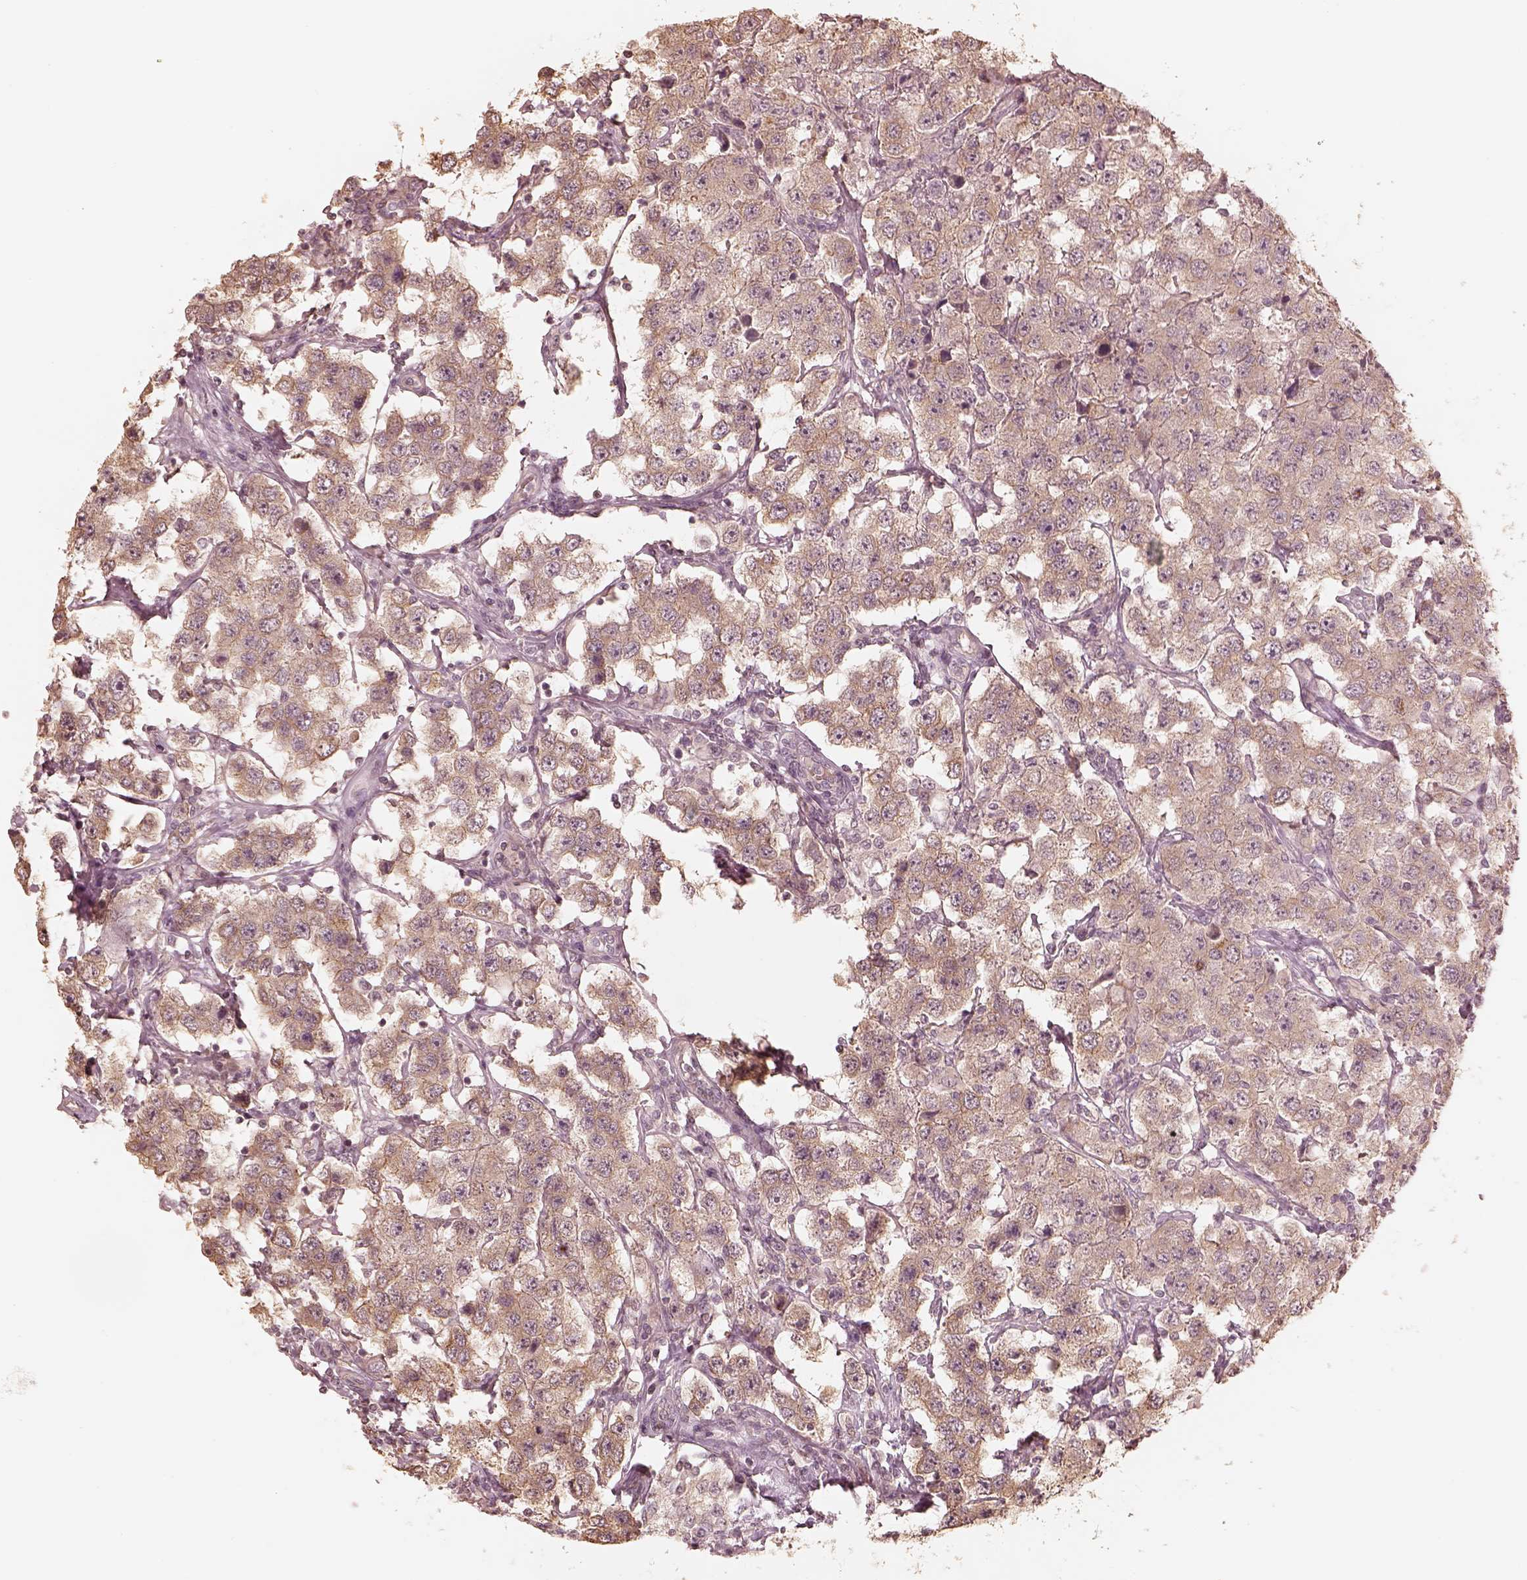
{"staining": {"intensity": "weak", "quantity": "25%-75%", "location": "cytoplasmic/membranous"}, "tissue": "testis cancer", "cell_type": "Tumor cells", "image_type": "cancer", "snomed": [{"axis": "morphology", "description": "Seminoma, NOS"}, {"axis": "topography", "description": "Testis"}], "caption": "Tumor cells exhibit low levels of weak cytoplasmic/membranous expression in about 25%-75% of cells in testis cancer. (Brightfield microscopy of DAB IHC at high magnification).", "gene": "KIF5C", "patient": {"sex": "male", "age": 52}}